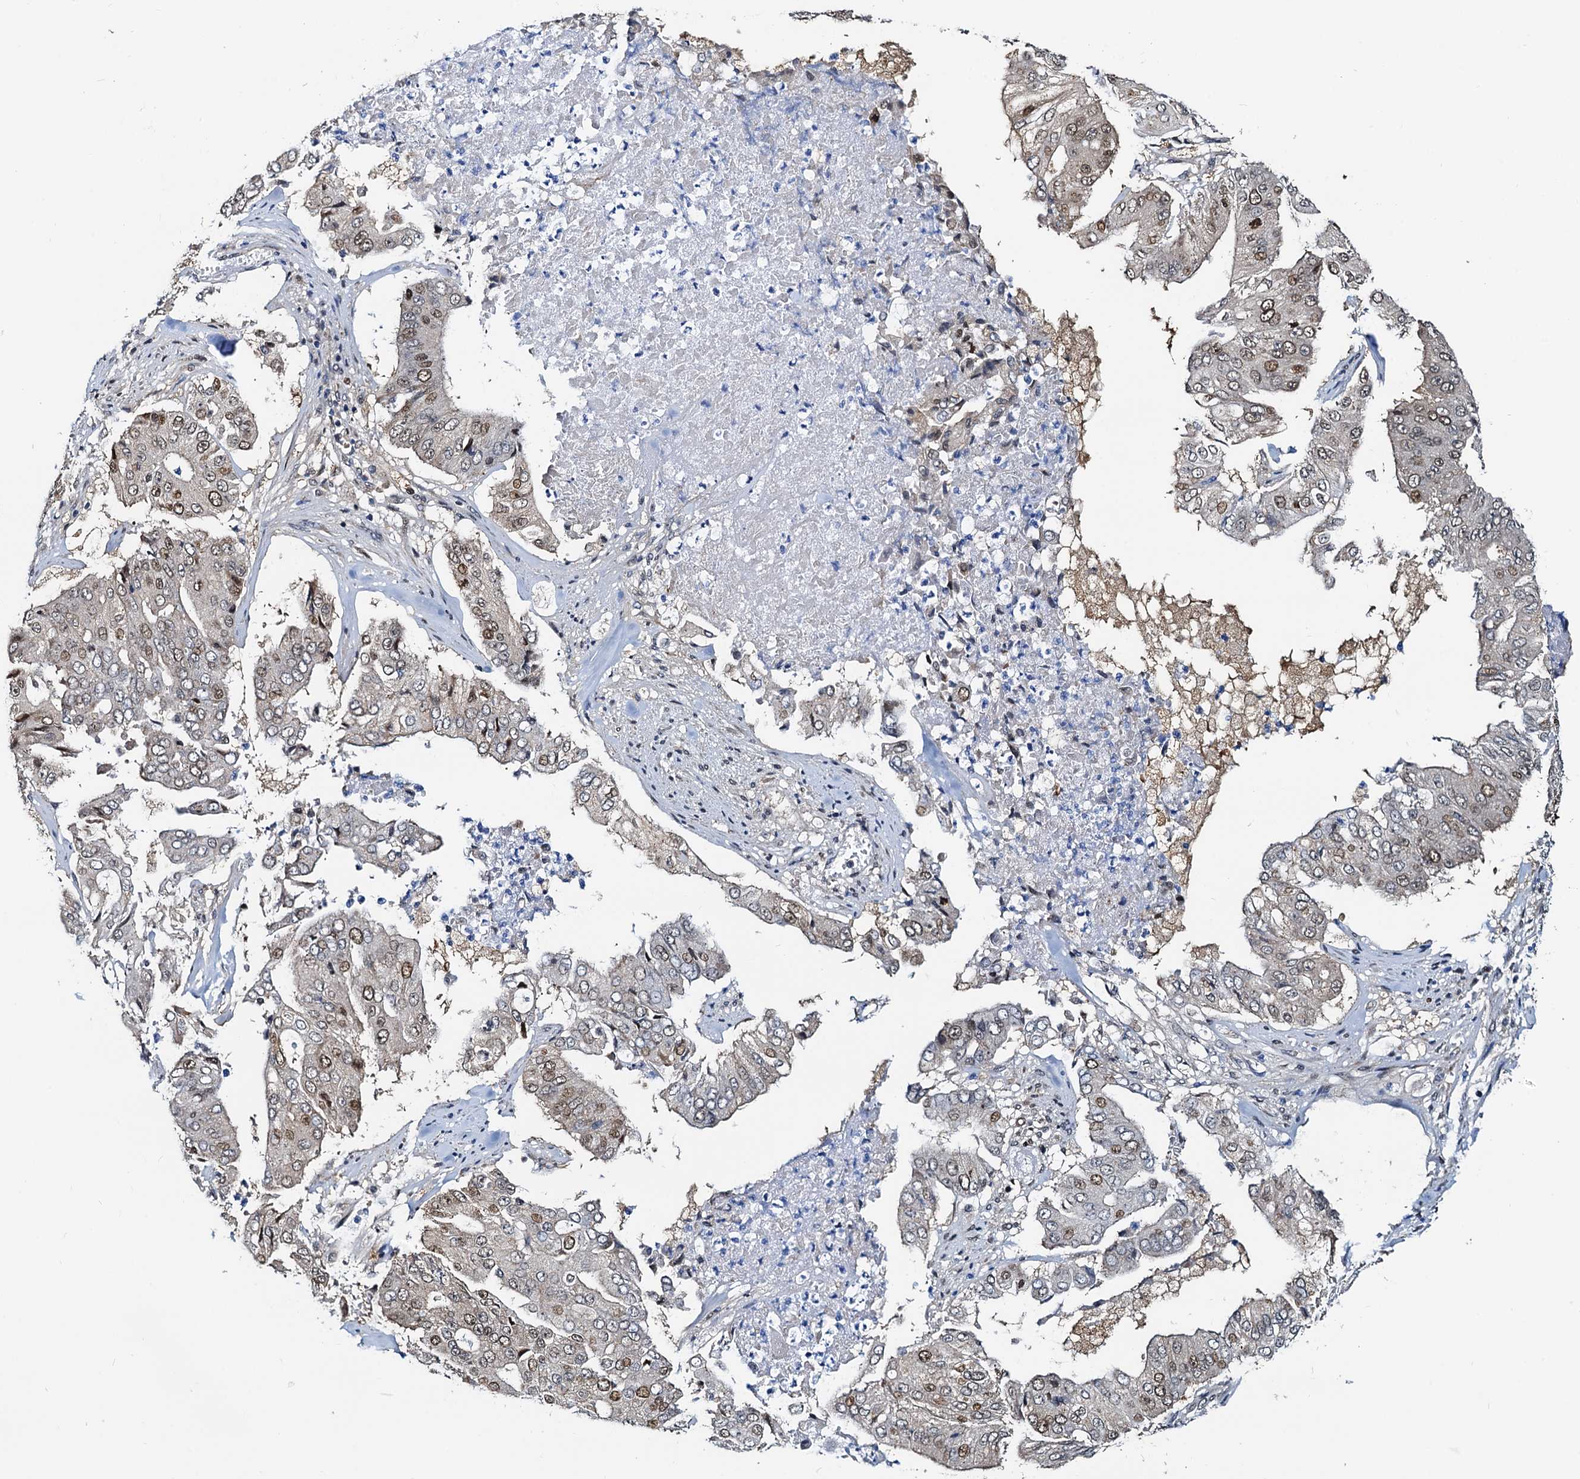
{"staining": {"intensity": "moderate", "quantity": "25%-75%", "location": "nuclear"}, "tissue": "pancreatic cancer", "cell_type": "Tumor cells", "image_type": "cancer", "snomed": [{"axis": "morphology", "description": "Adenocarcinoma, NOS"}, {"axis": "topography", "description": "Pancreas"}], "caption": "Tumor cells exhibit moderate nuclear positivity in about 25%-75% of cells in pancreatic adenocarcinoma. (DAB IHC with brightfield microscopy, high magnification).", "gene": "PTGES3", "patient": {"sex": "female", "age": 77}}